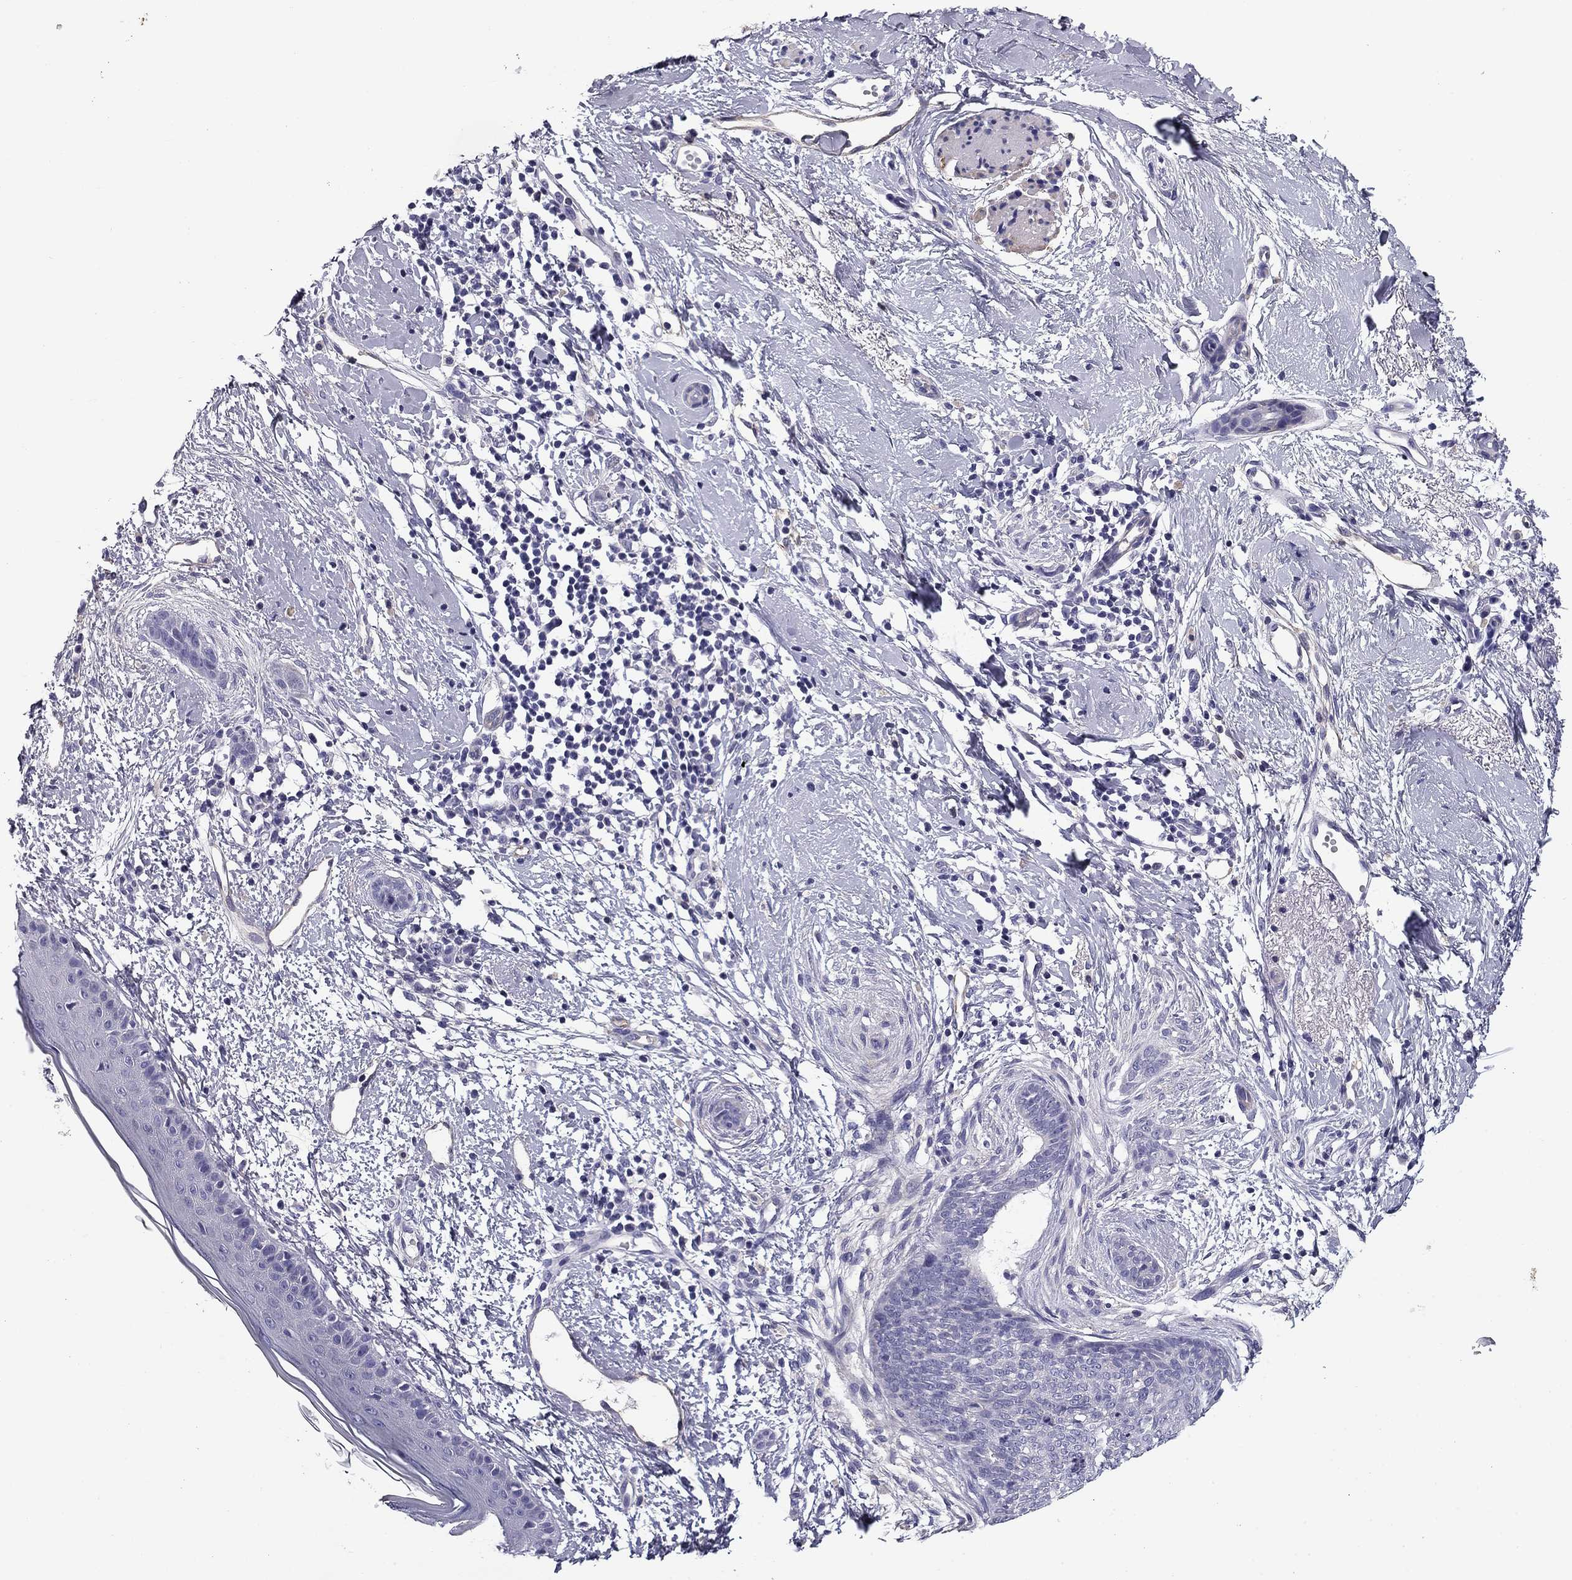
{"staining": {"intensity": "negative", "quantity": "none", "location": "none"}, "tissue": "skin cancer", "cell_type": "Tumor cells", "image_type": "cancer", "snomed": [{"axis": "morphology", "description": "Basal cell carcinoma"}, {"axis": "topography", "description": "Skin"}], "caption": "Tumor cells are negative for brown protein staining in basal cell carcinoma (skin).", "gene": "FLNC", "patient": {"sex": "female", "age": 65}}